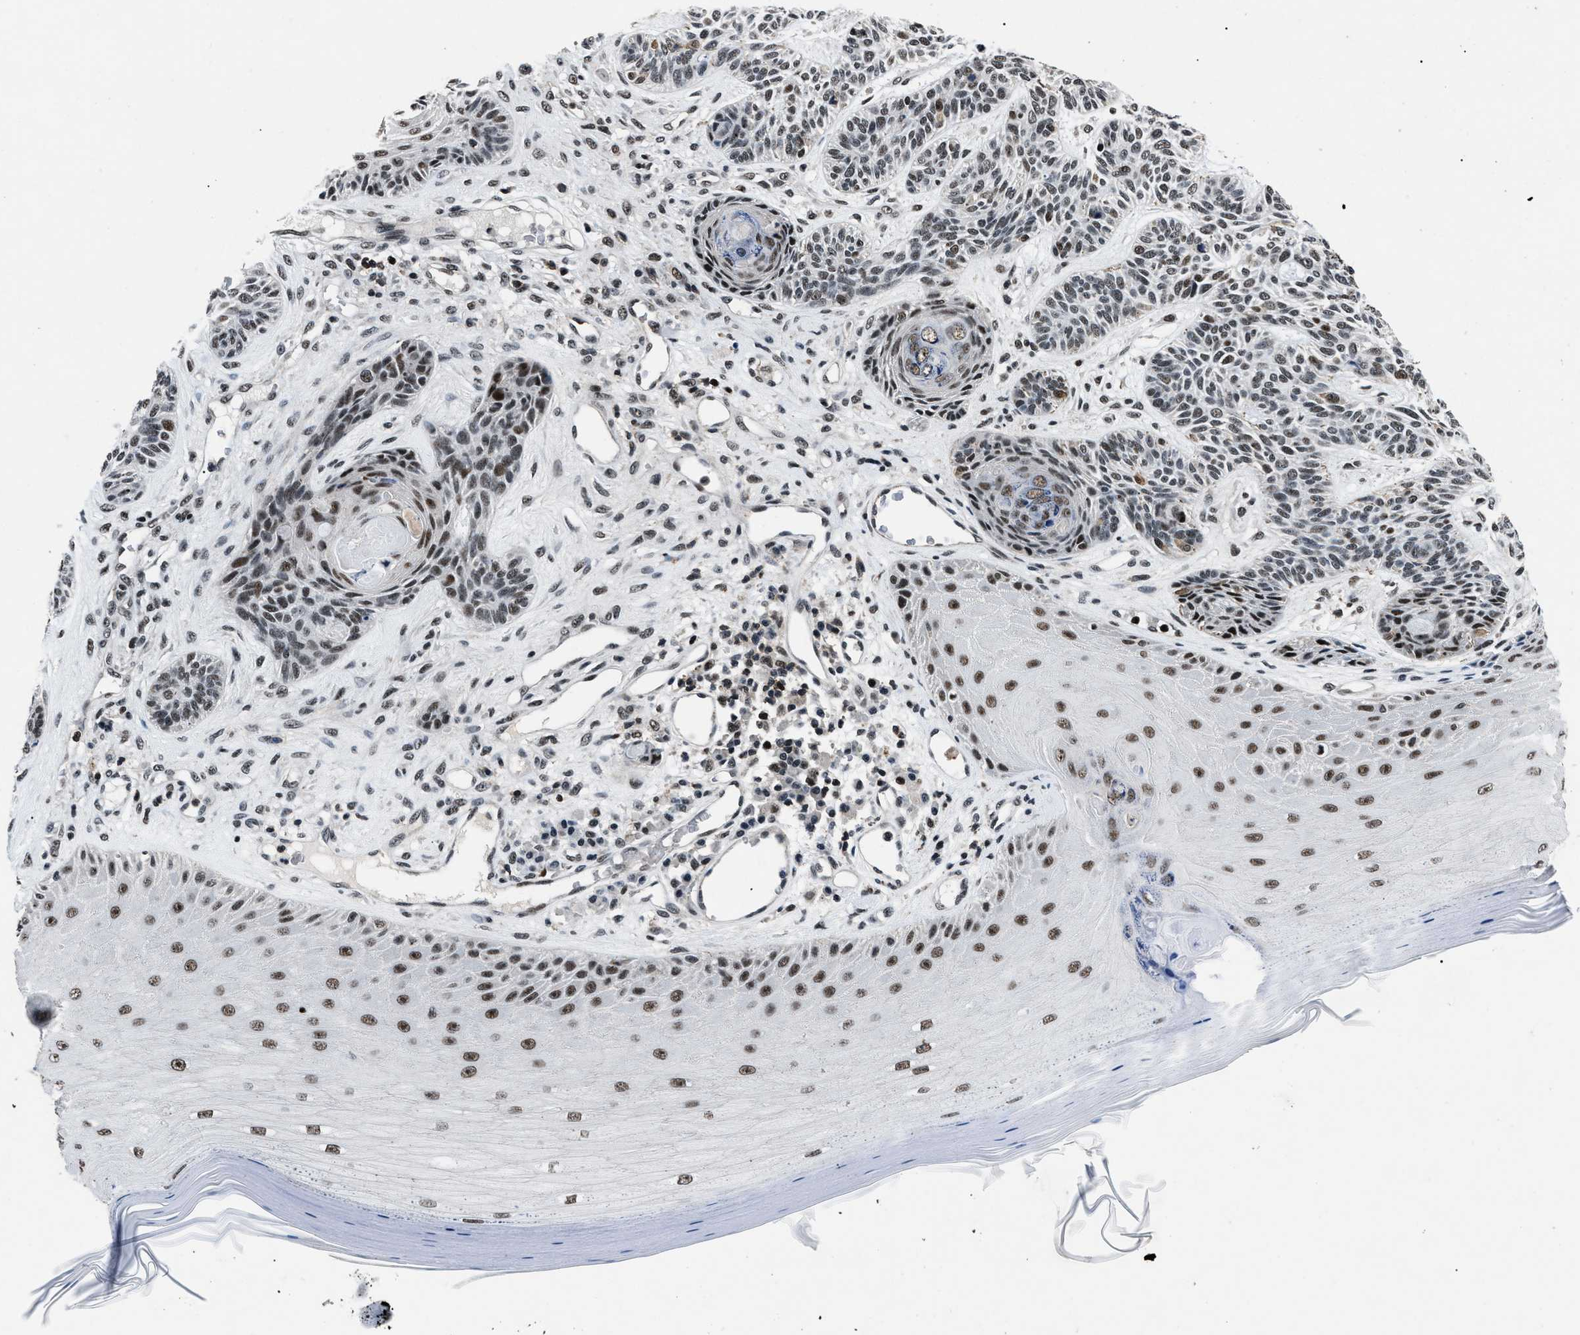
{"staining": {"intensity": "strong", "quantity": ">75%", "location": "nuclear"}, "tissue": "skin cancer", "cell_type": "Tumor cells", "image_type": "cancer", "snomed": [{"axis": "morphology", "description": "Basal cell carcinoma"}, {"axis": "topography", "description": "Skin"}], "caption": "This is a histology image of IHC staining of skin cancer, which shows strong staining in the nuclear of tumor cells.", "gene": "SMARCB1", "patient": {"sex": "male", "age": 55}}